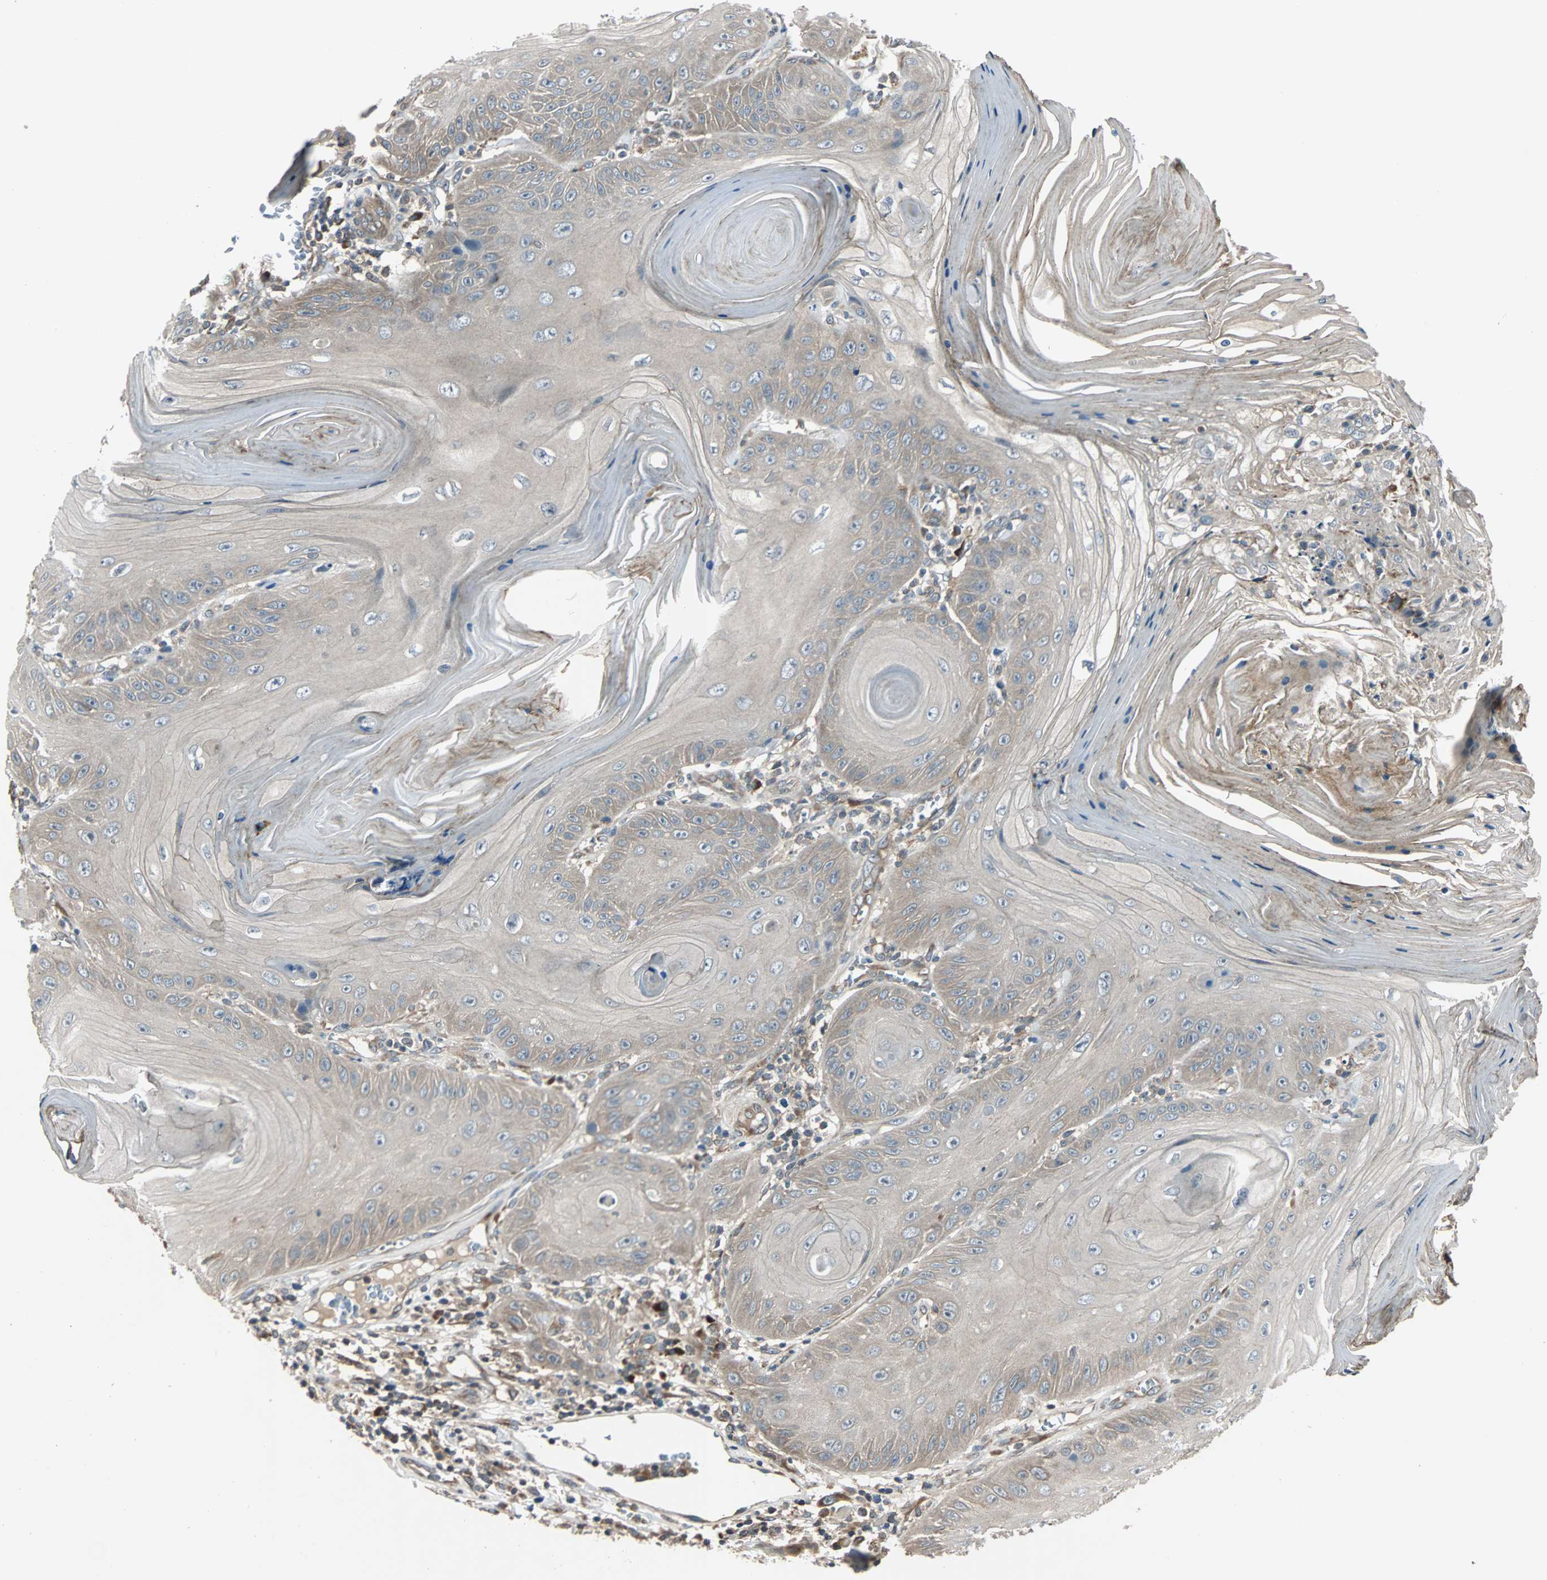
{"staining": {"intensity": "moderate", "quantity": ">75%", "location": "cytoplasmic/membranous"}, "tissue": "skin cancer", "cell_type": "Tumor cells", "image_type": "cancer", "snomed": [{"axis": "morphology", "description": "Squamous cell carcinoma, NOS"}, {"axis": "topography", "description": "Skin"}], "caption": "IHC staining of skin squamous cell carcinoma, which reveals medium levels of moderate cytoplasmic/membranous positivity in about >75% of tumor cells indicating moderate cytoplasmic/membranous protein staining. The staining was performed using DAB (brown) for protein detection and nuclei were counterstained in hematoxylin (blue).", "gene": "ARF1", "patient": {"sex": "female", "age": 78}}